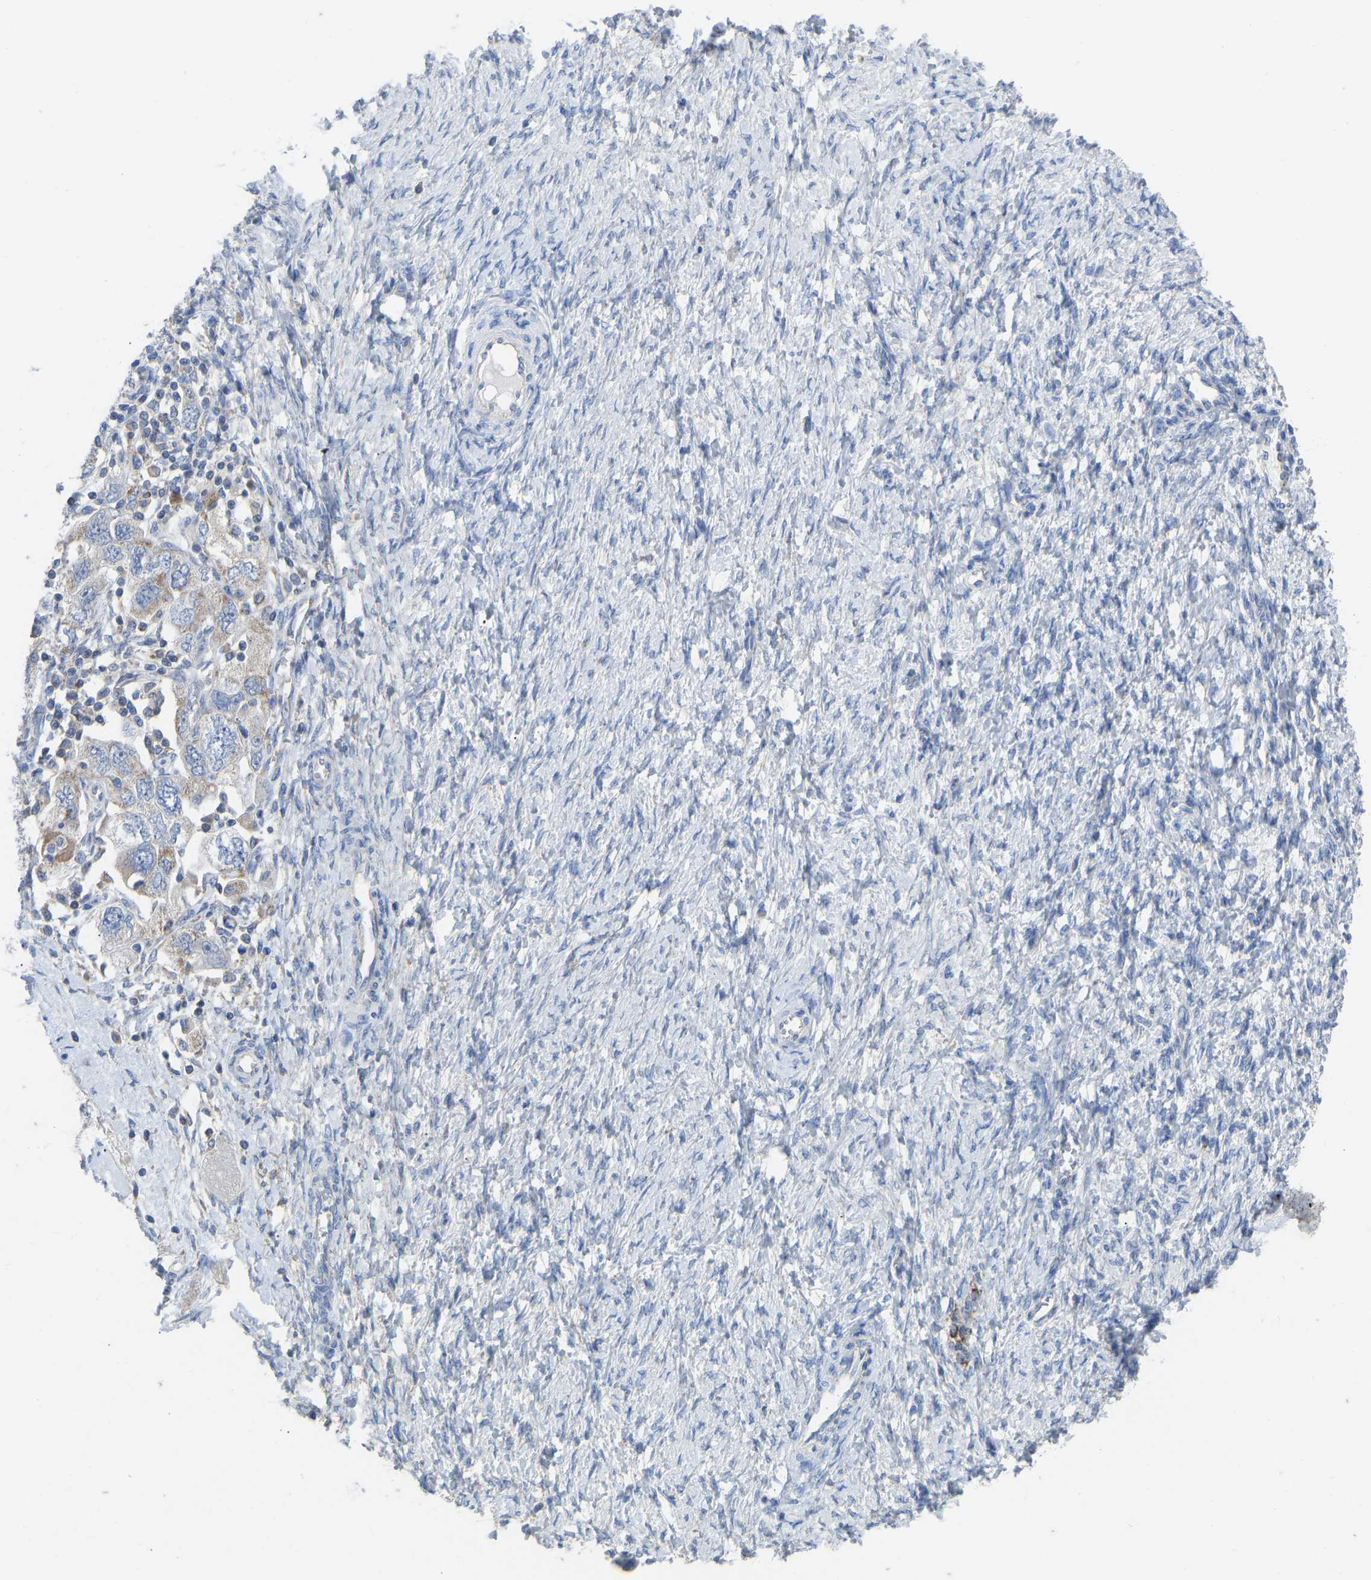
{"staining": {"intensity": "weak", "quantity": "<25%", "location": "cytoplasmic/membranous"}, "tissue": "ovarian cancer", "cell_type": "Tumor cells", "image_type": "cancer", "snomed": [{"axis": "morphology", "description": "Carcinoma, NOS"}, {"axis": "morphology", "description": "Cystadenocarcinoma, serous, NOS"}, {"axis": "topography", "description": "Ovary"}], "caption": "DAB (3,3'-diaminobenzidine) immunohistochemical staining of human ovarian cancer (carcinoma) shows no significant expression in tumor cells.", "gene": "OLIG2", "patient": {"sex": "female", "age": 69}}